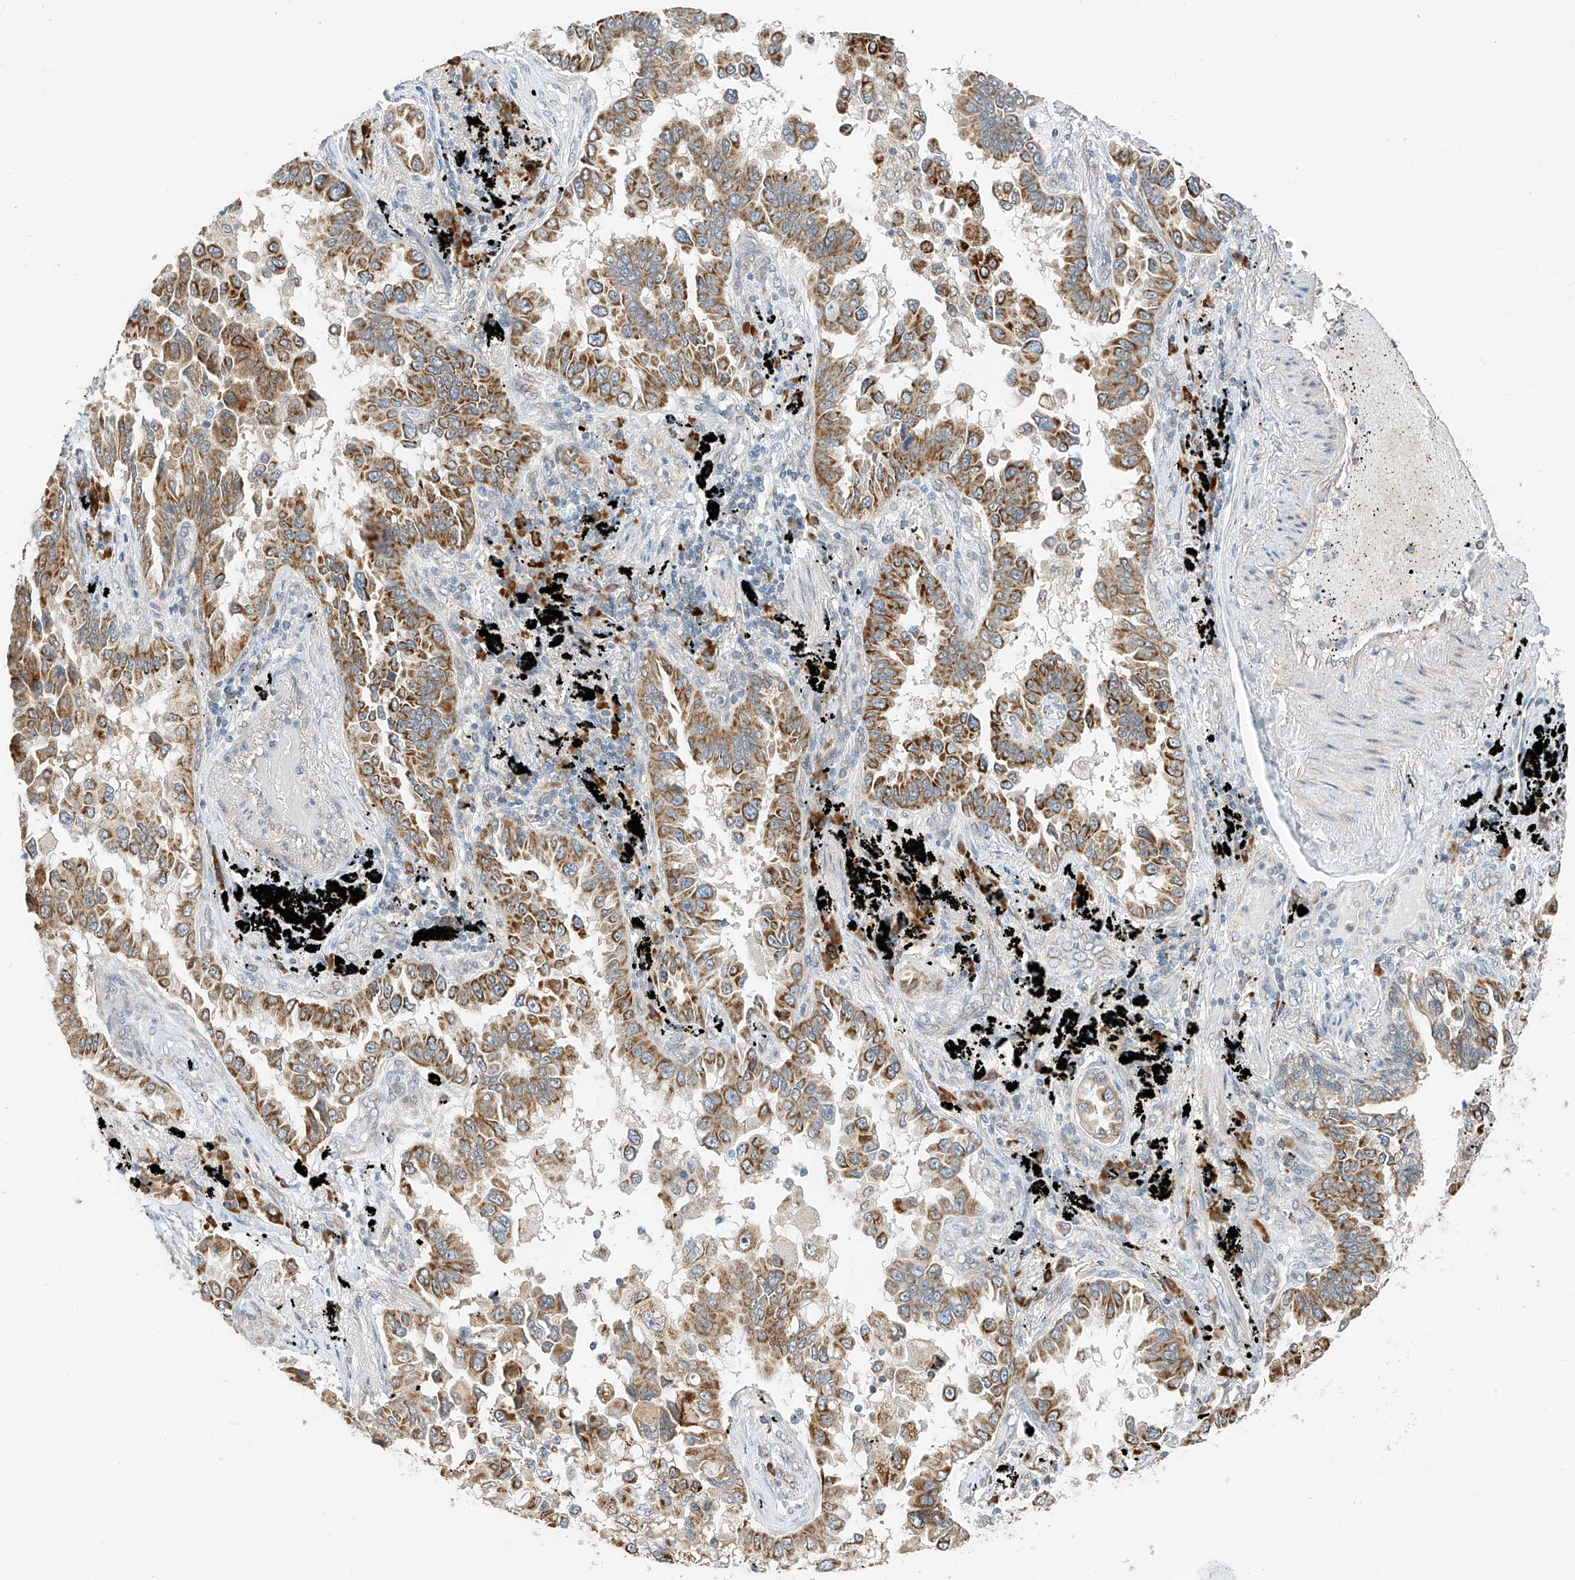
{"staining": {"intensity": "moderate", "quantity": ">75%", "location": "cytoplasmic/membranous"}, "tissue": "lung cancer", "cell_type": "Tumor cells", "image_type": "cancer", "snomed": [{"axis": "morphology", "description": "Adenocarcinoma, NOS"}, {"axis": "topography", "description": "Lung"}], "caption": "Immunohistochemical staining of lung adenocarcinoma displays moderate cytoplasmic/membranous protein expression in about >75% of tumor cells.", "gene": "PPA2", "patient": {"sex": "female", "age": 67}}